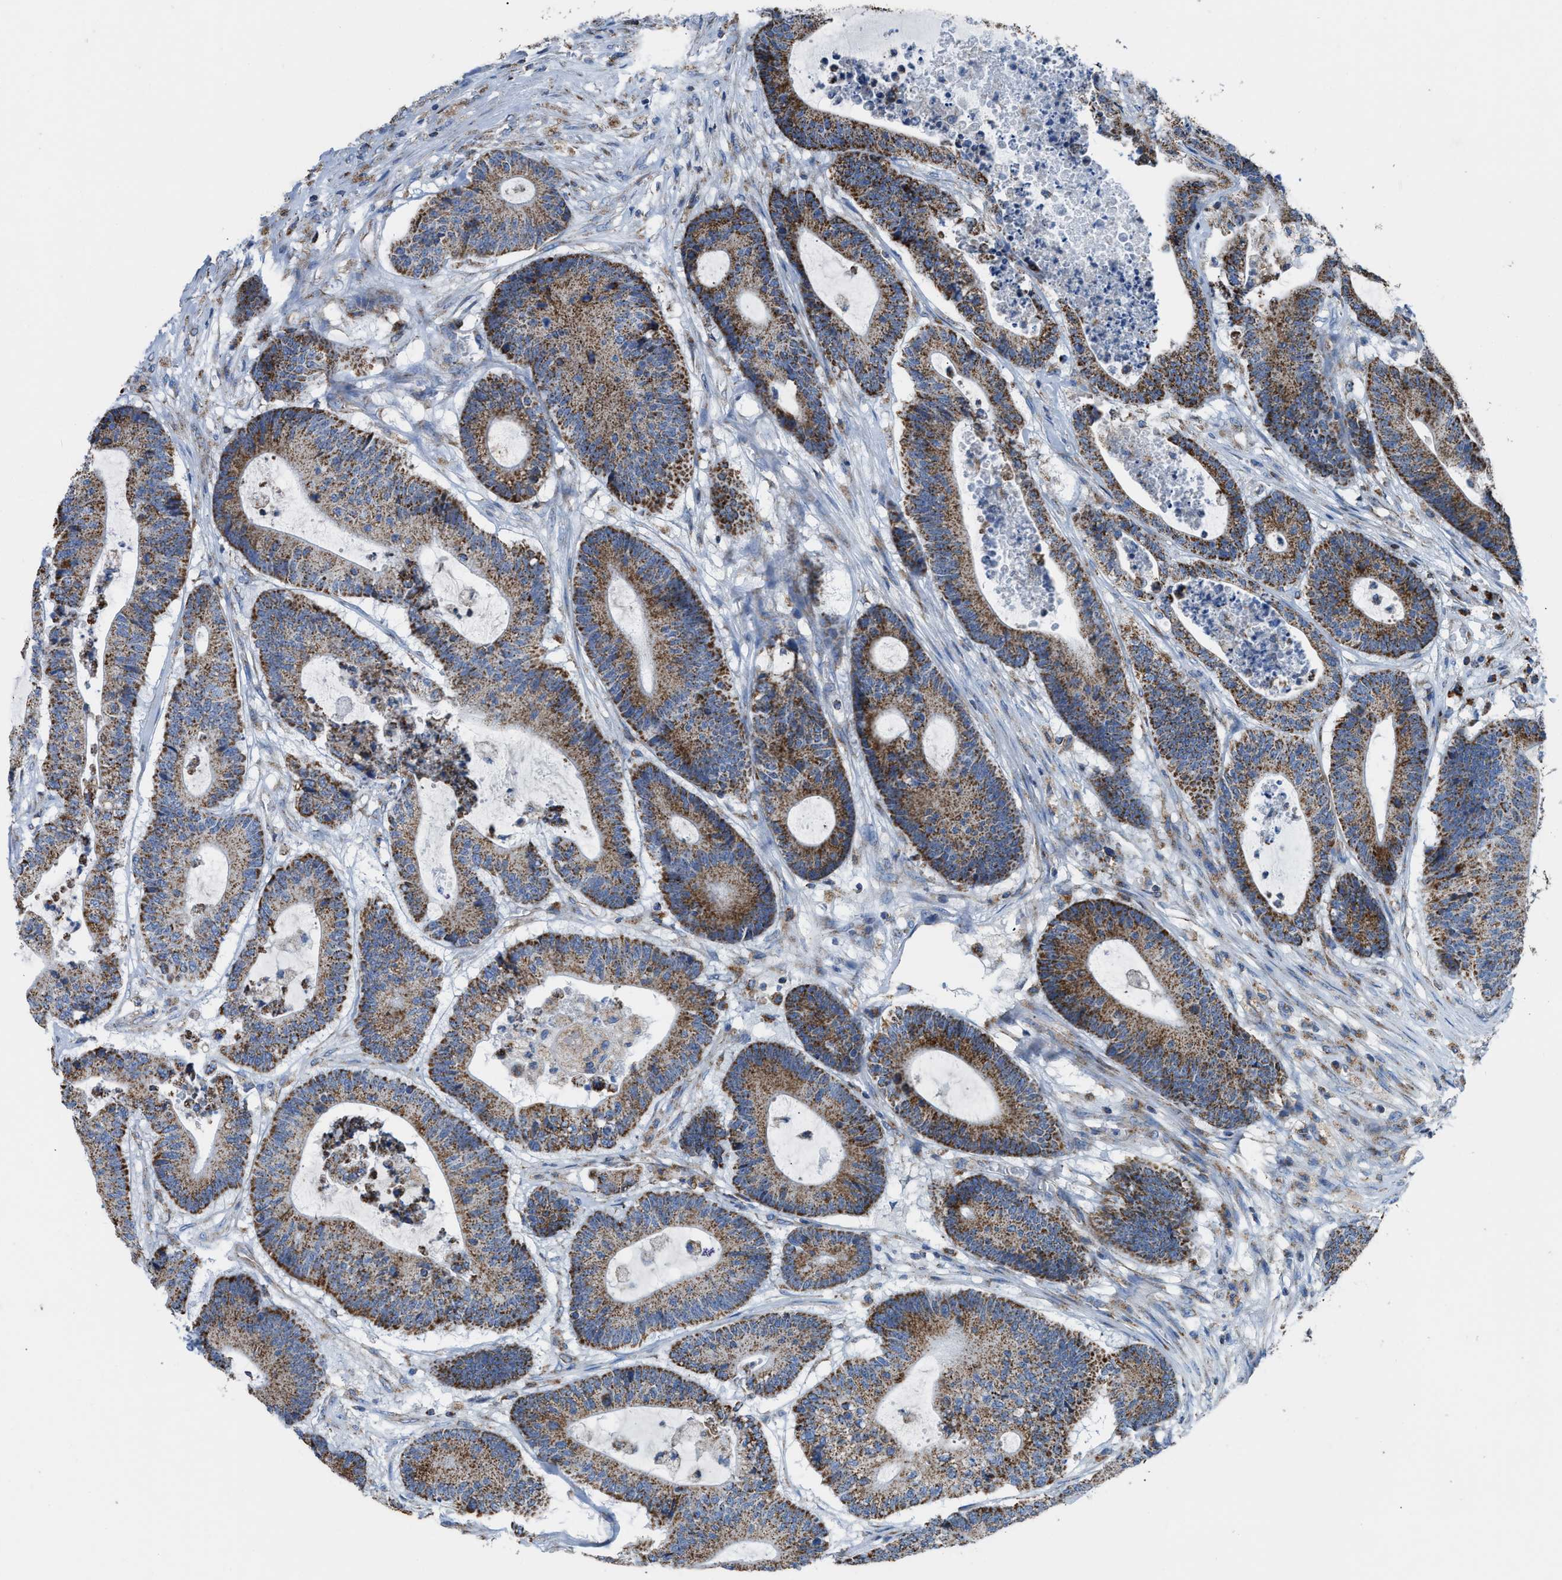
{"staining": {"intensity": "strong", "quantity": ">75%", "location": "cytoplasmic/membranous"}, "tissue": "colorectal cancer", "cell_type": "Tumor cells", "image_type": "cancer", "snomed": [{"axis": "morphology", "description": "Adenocarcinoma, NOS"}, {"axis": "topography", "description": "Colon"}], "caption": "The photomicrograph shows staining of colorectal cancer (adenocarcinoma), revealing strong cytoplasmic/membranous protein expression (brown color) within tumor cells.", "gene": "ETFB", "patient": {"sex": "female", "age": 84}}